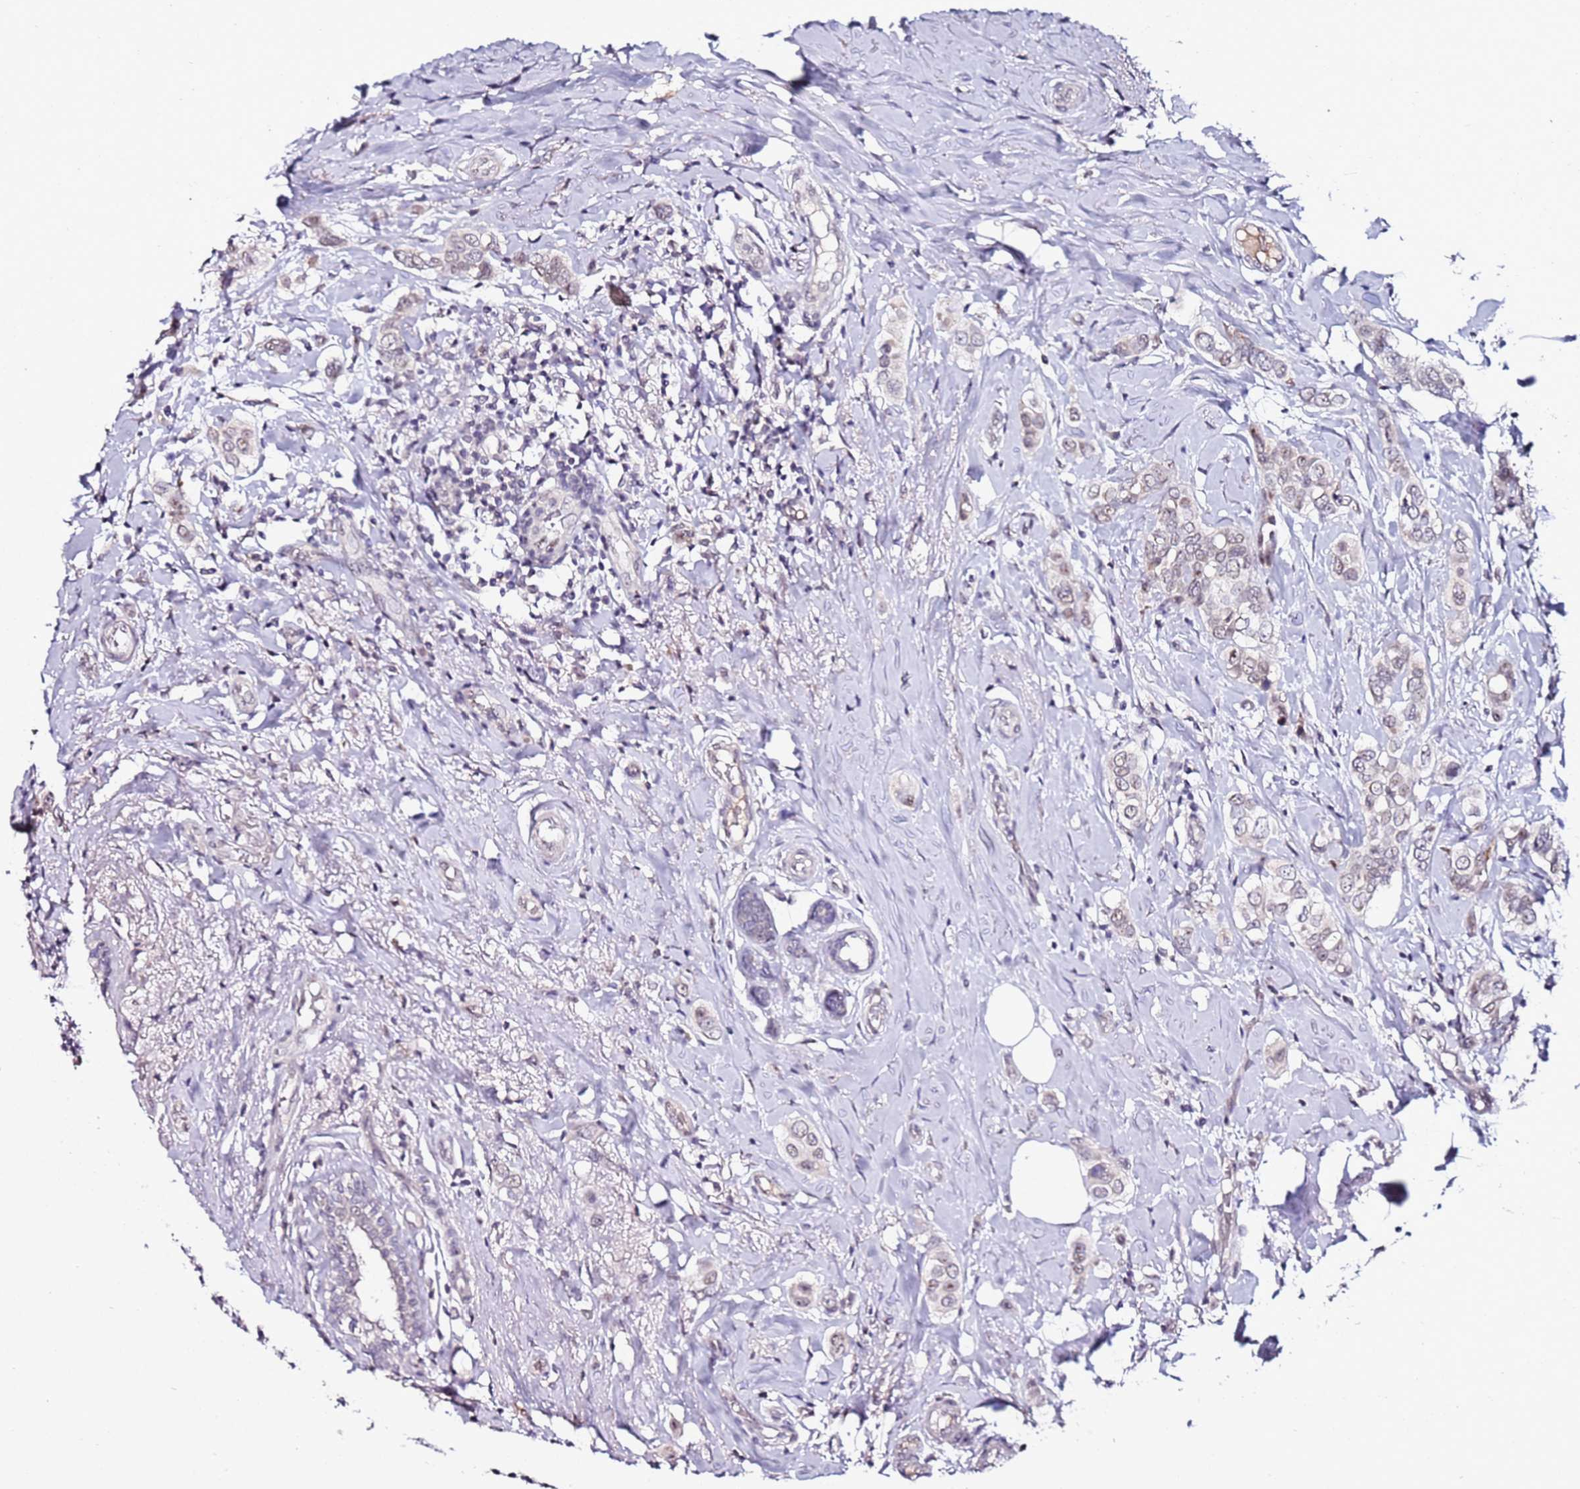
{"staining": {"intensity": "weak", "quantity": "25%-75%", "location": "nuclear"}, "tissue": "breast cancer", "cell_type": "Tumor cells", "image_type": "cancer", "snomed": [{"axis": "morphology", "description": "Lobular carcinoma"}, {"axis": "topography", "description": "Breast"}], "caption": "Protein analysis of lobular carcinoma (breast) tissue displays weak nuclear positivity in approximately 25%-75% of tumor cells. The protein of interest is stained brown, and the nuclei are stained in blue (DAB (3,3'-diaminobenzidine) IHC with brightfield microscopy, high magnification).", "gene": "DUSP28", "patient": {"sex": "female", "age": 51}}